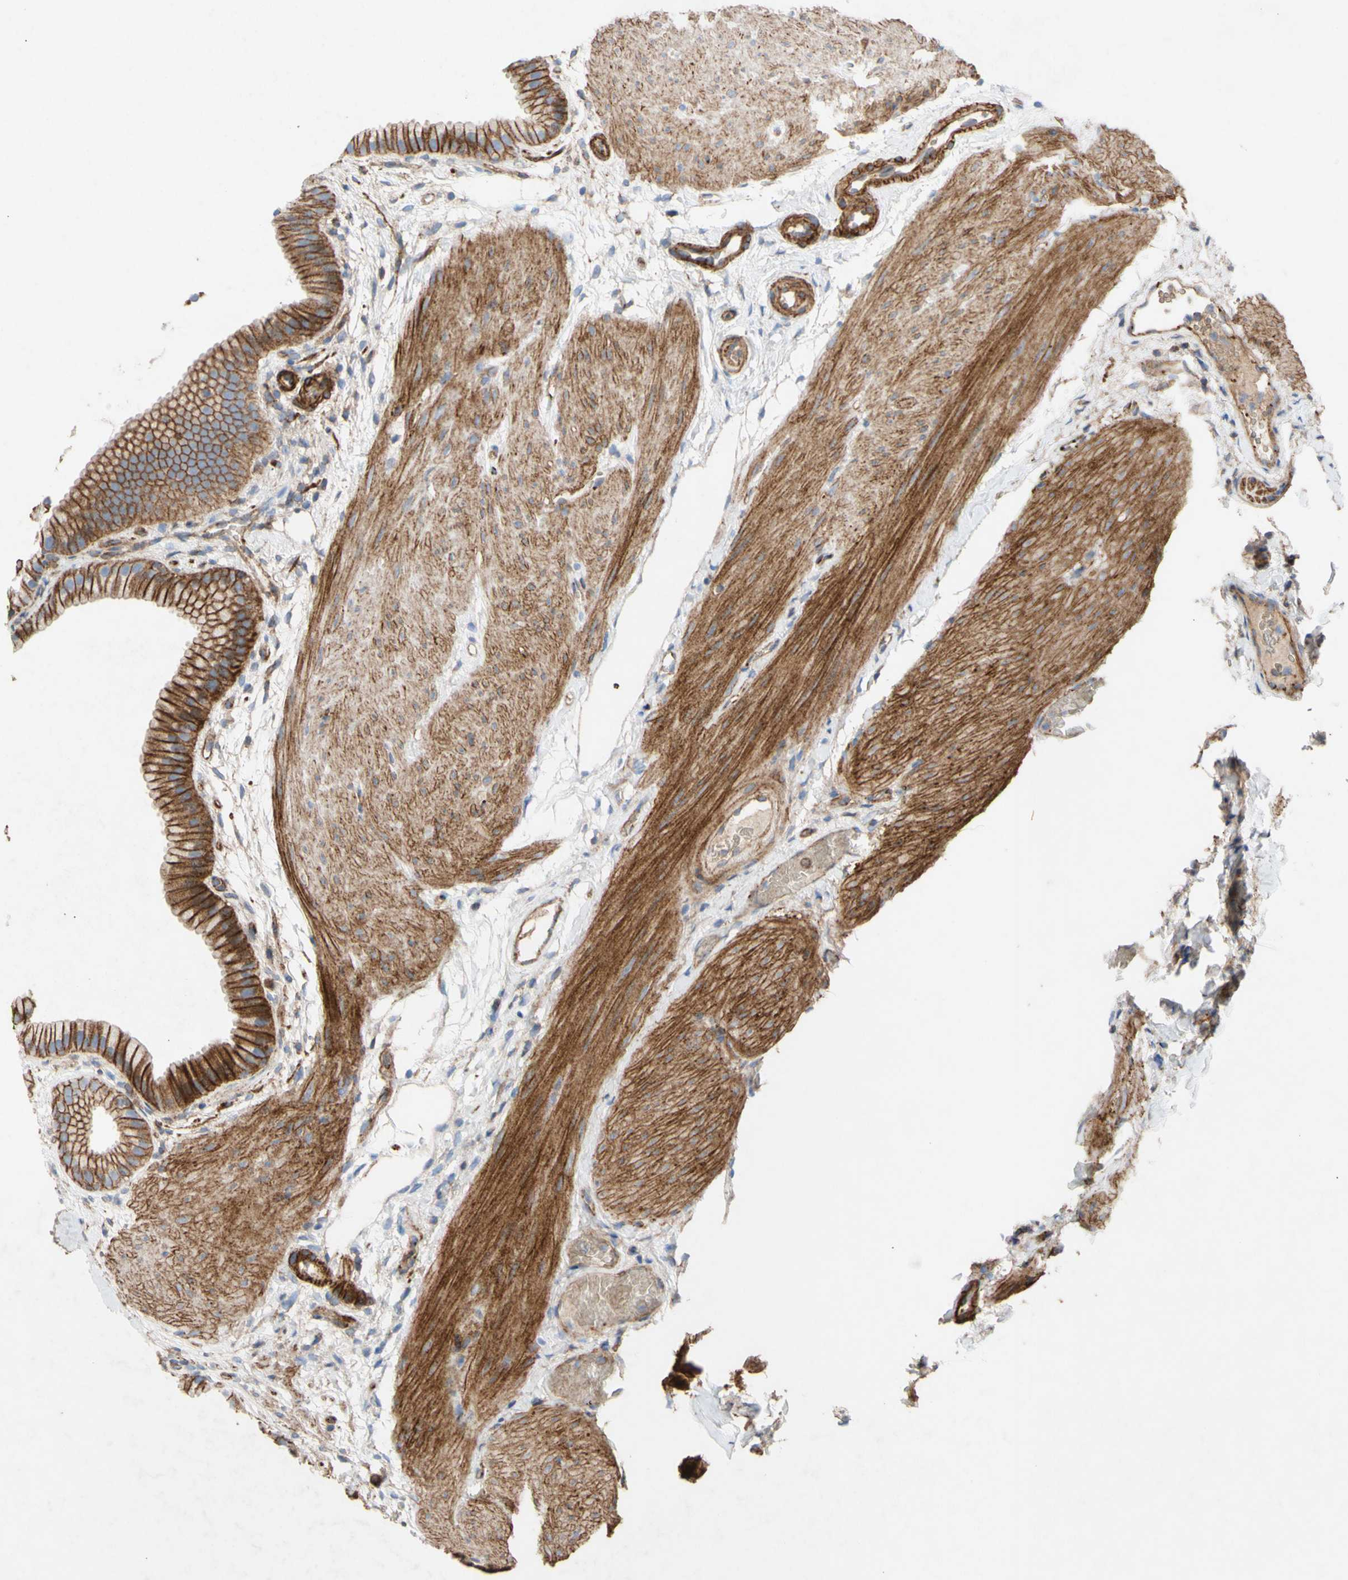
{"staining": {"intensity": "strong", "quantity": ">75%", "location": "cytoplasmic/membranous"}, "tissue": "gallbladder", "cell_type": "Glandular cells", "image_type": "normal", "snomed": [{"axis": "morphology", "description": "Normal tissue, NOS"}, {"axis": "topography", "description": "Gallbladder"}], "caption": "The histopathology image displays staining of unremarkable gallbladder, revealing strong cytoplasmic/membranous protein expression (brown color) within glandular cells. Nuclei are stained in blue.", "gene": "ATP2A3", "patient": {"sex": "female", "age": 64}}